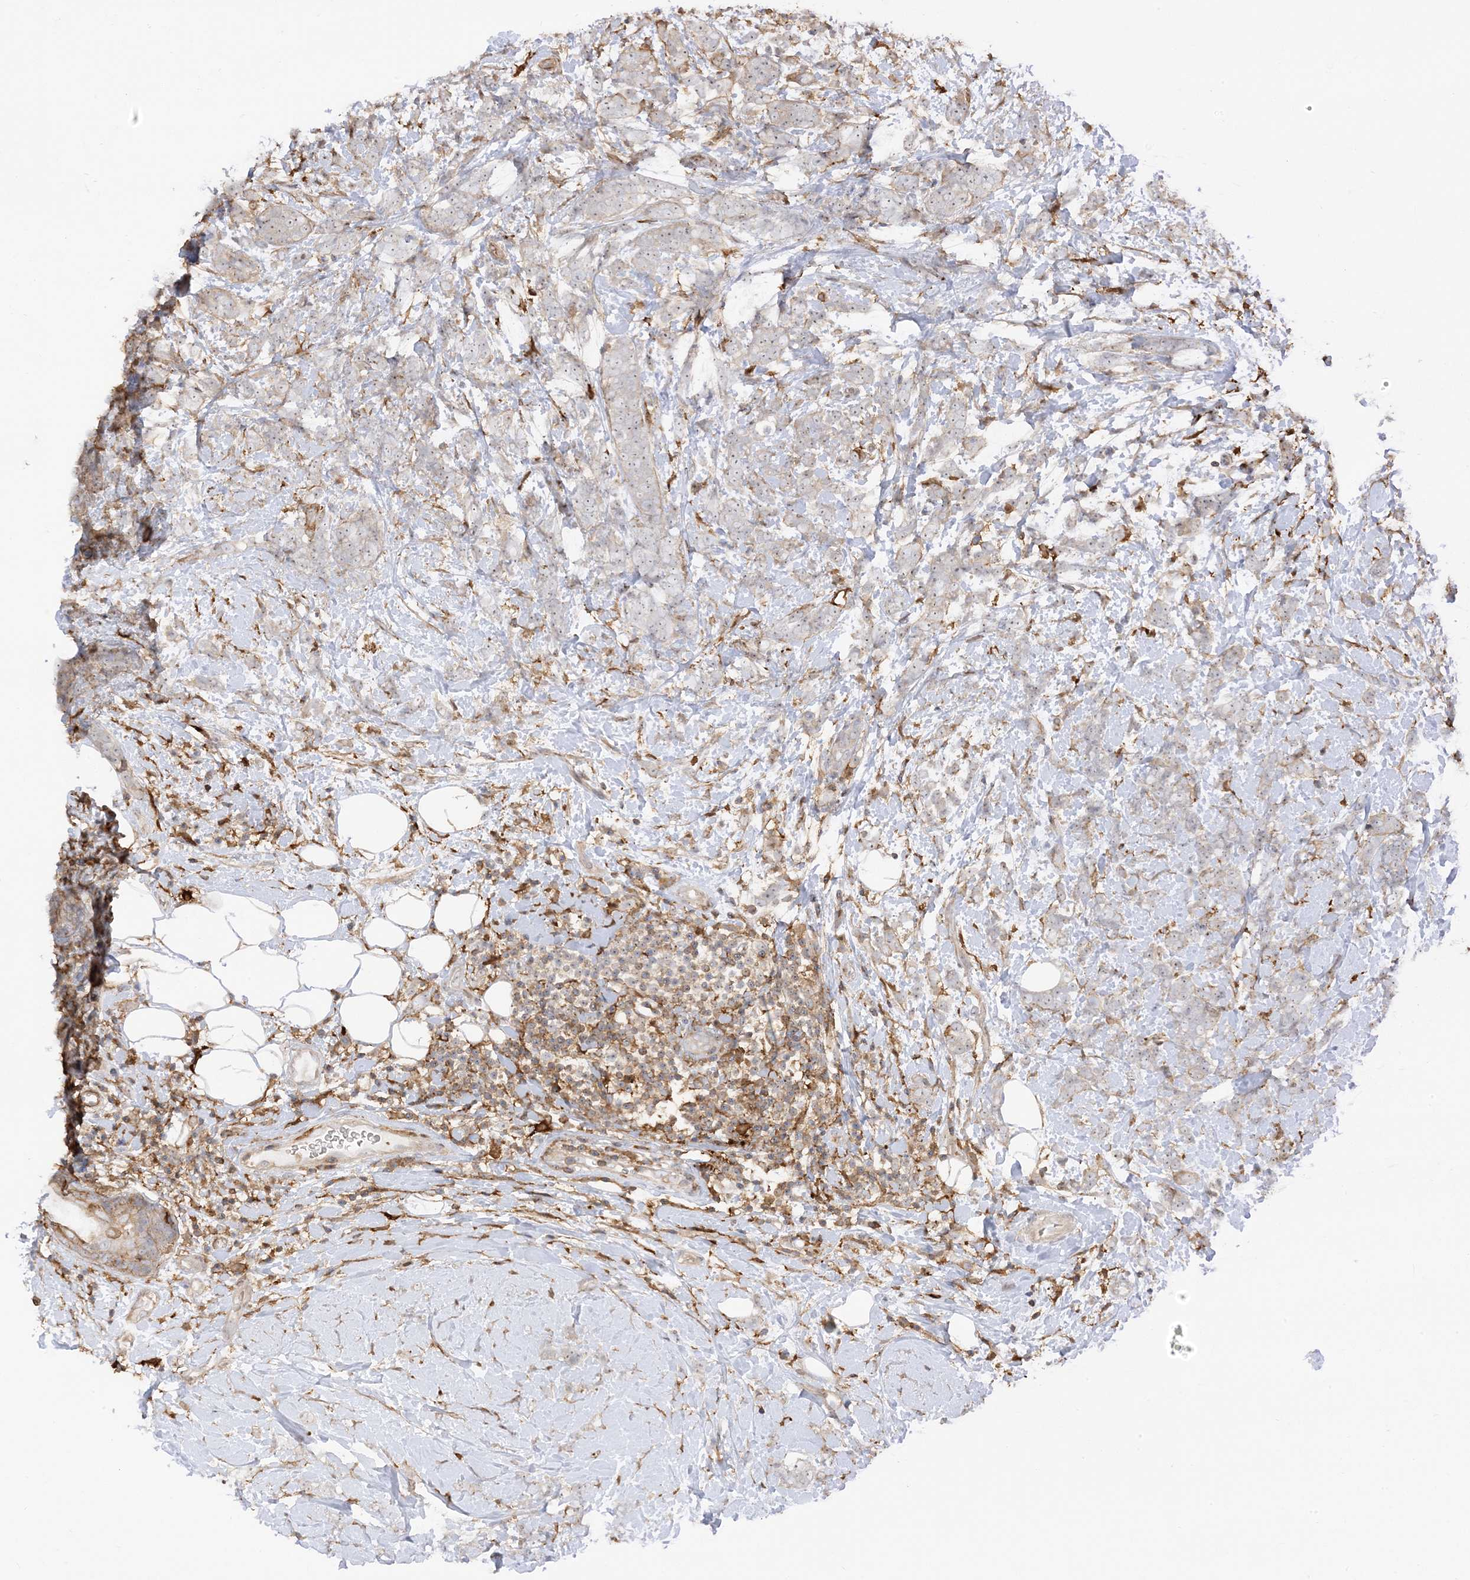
{"staining": {"intensity": "weak", "quantity": "25%-75%", "location": "cytoplasmic/membranous"}, "tissue": "breast cancer", "cell_type": "Tumor cells", "image_type": "cancer", "snomed": [{"axis": "morphology", "description": "Lobular carcinoma"}, {"axis": "topography", "description": "Breast"}], "caption": "DAB immunohistochemical staining of lobular carcinoma (breast) reveals weak cytoplasmic/membranous protein expression in about 25%-75% of tumor cells. (DAB (3,3'-diaminobenzidine) IHC with brightfield microscopy, high magnification).", "gene": "PHACTR2", "patient": {"sex": "female", "age": 58}}